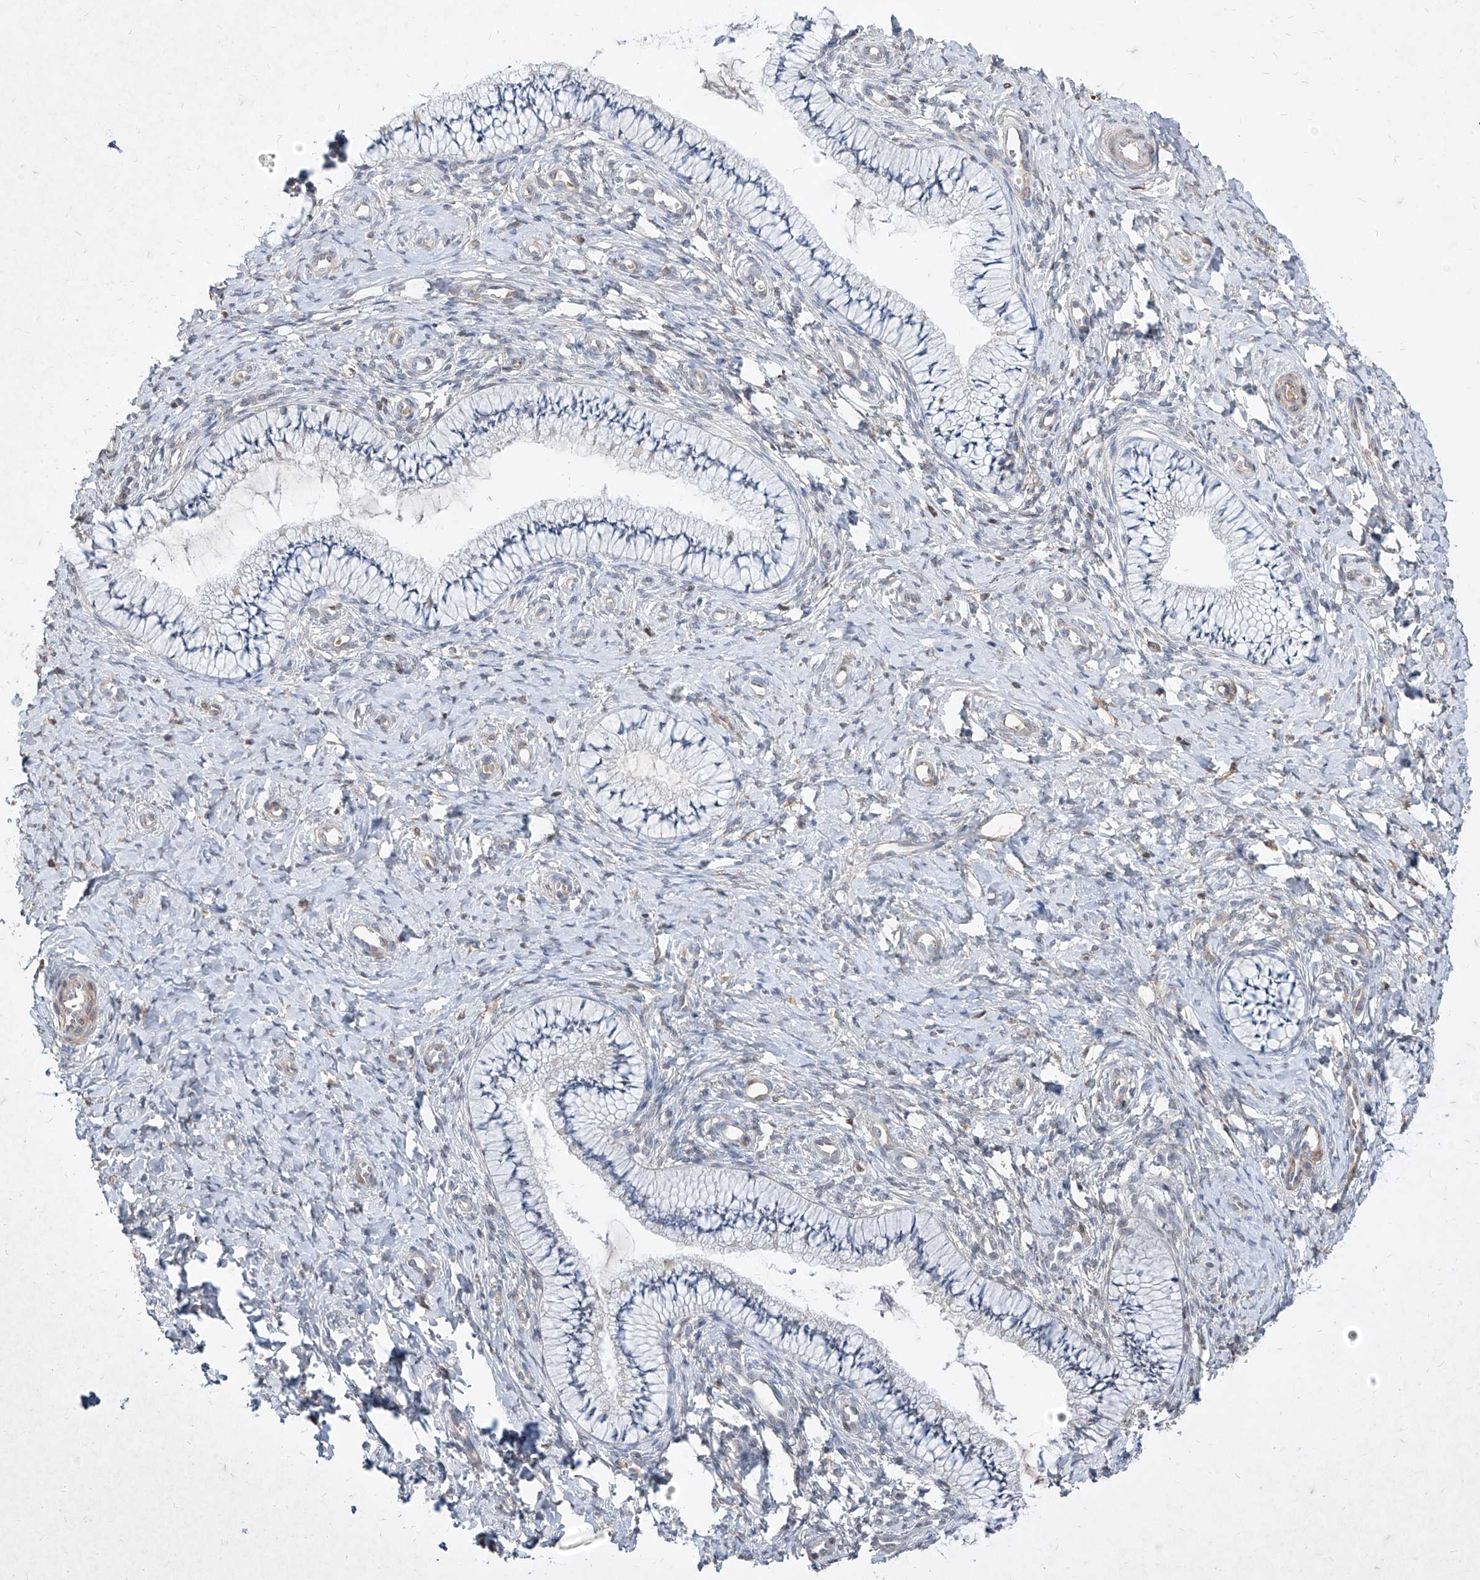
{"staining": {"intensity": "negative", "quantity": "none", "location": "none"}, "tissue": "cervix", "cell_type": "Glandular cells", "image_type": "normal", "snomed": [{"axis": "morphology", "description": "Normal tissue, NOS"}, {"axis": "topography", "description": "Cervix"}], "caption": "IHC micrograph of benign cervix stained for a protein (brown), which demonstrates no positivity in glandular cells.", "gene": "C4A", "patient": {"sex": "female", "age": 36}}